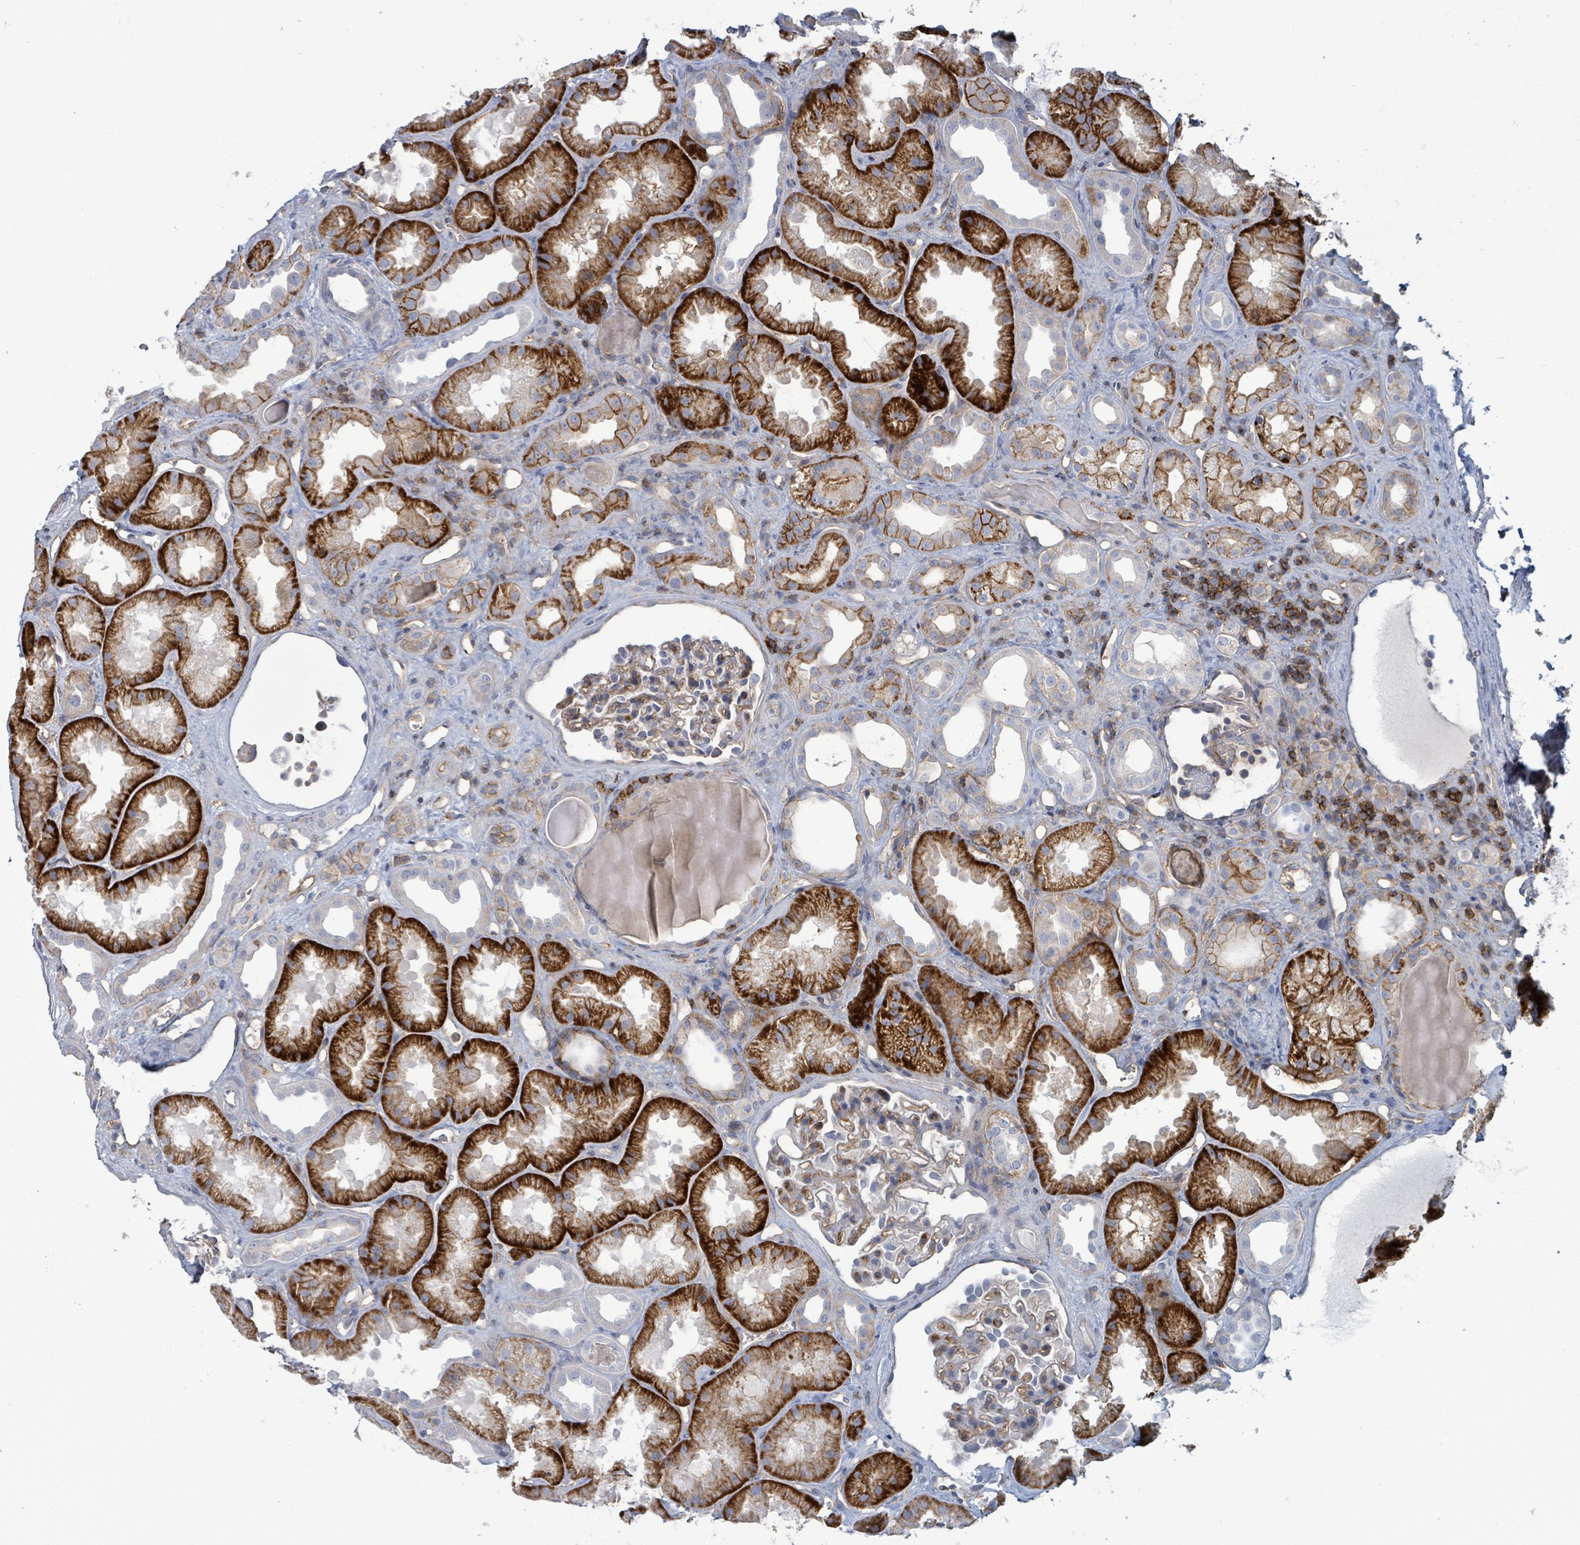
{"staining": {"intensity": "weak", "quantity": "<25%", "location": "cytoplasmic/membranous"}, "tissue": "kidney", "cell_type": "Cells in glomeruli", "image_type": "normal", "snomed": [{"axis": "morphology", "description": "Normal tissue, NOS"}, {"axis": "topography", "description": "Kidney"}], "caption": "DAB (3,3'-diaminobenzidine) immunohistochemical staining of benign human kidney shows no significant expression in cells in glomeruli.", "gene": "TNFRSF14", "patient": {"sex": "male", "age": 61}}